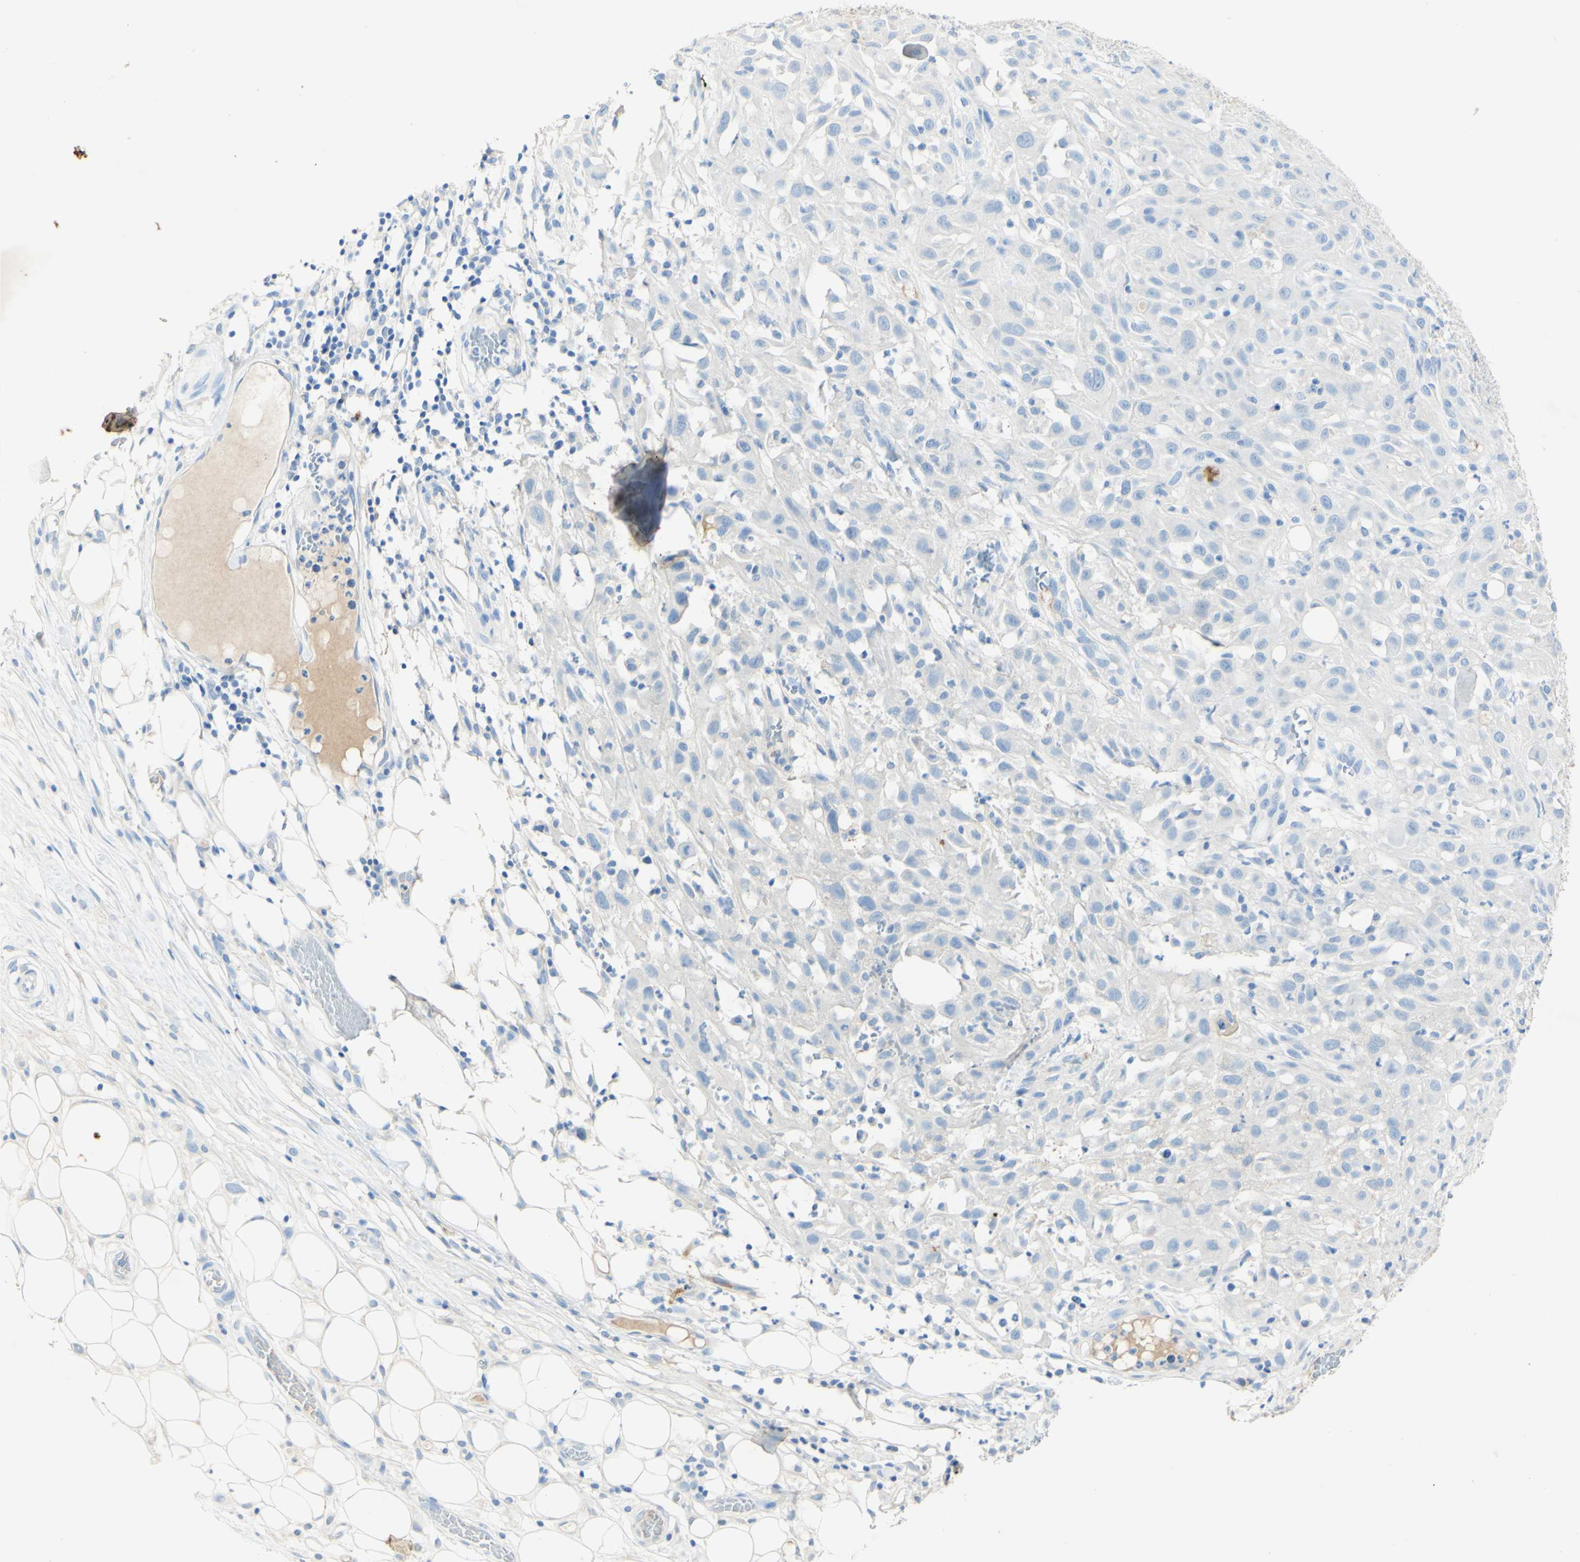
{"staining": {"intensity": "negative", "quantity": "none", "location": "none"}, "tissue": "skin cancer", "cell_type": "Tumor cells", "image_type": "cancer", "snomed": [{"axis": "morphology", "description": "Squamous cell carcinoma, NOS"}, {"axis": "topography", "description": "Skin"}], "caption": "A photomicrograph of skin cancer (squamous cell carcinoma) stained for a protein displays no brown staining in tumor cells.", "gene": "PIGR", "patient": {"sex": "male", "age": 75}}